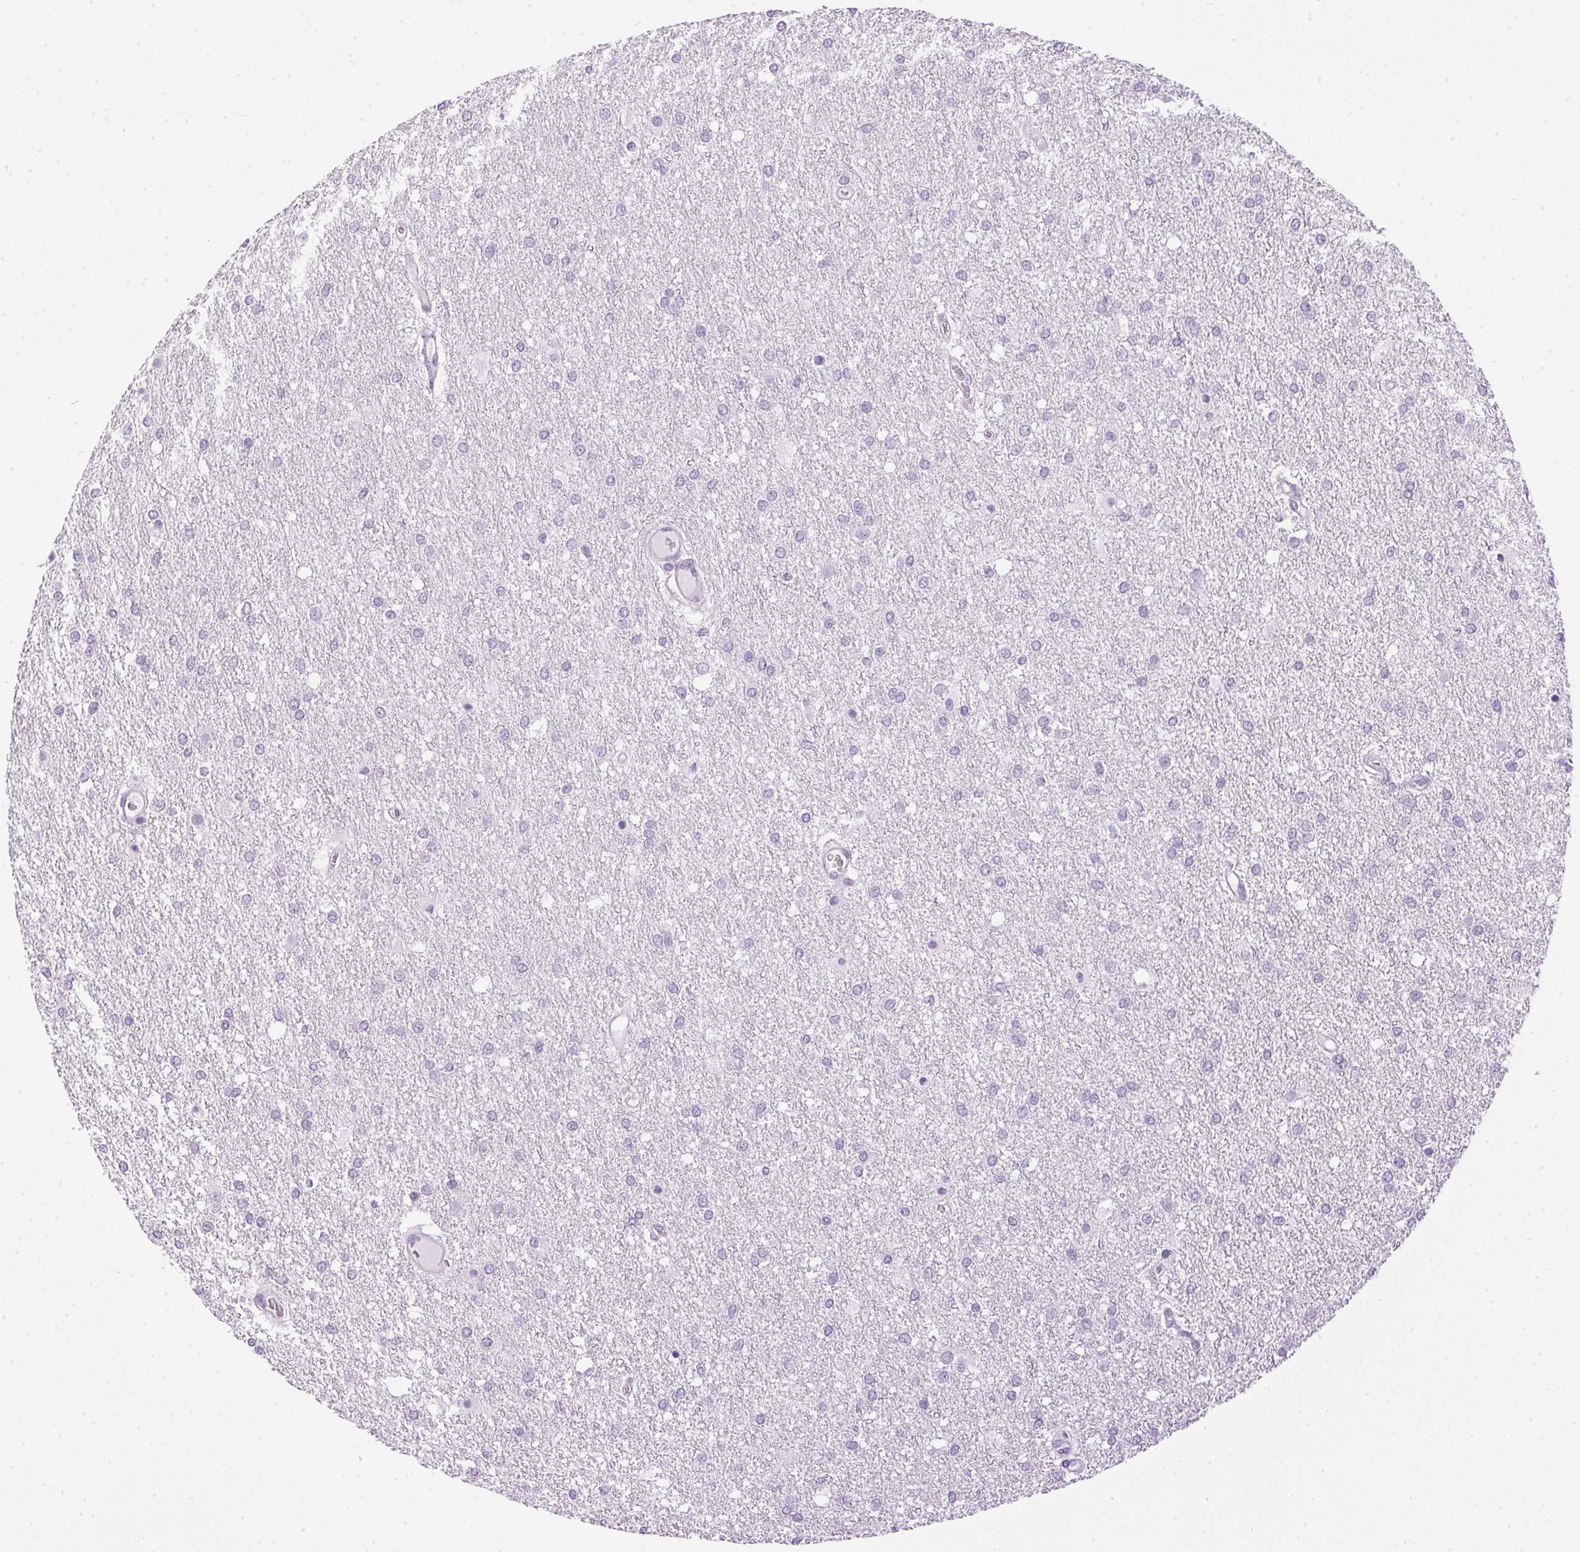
{"staining": {"intensity": "negative", "quantity": "none", "location": "none"}, "tissue": "glioma", "cell_type": "Tumor cells", "image_type": "cancer", "snomed": [{"axis": "morphology", "description": "Glioma, malignant, High grade"}, {"axis": "topography", "description": "Brain"}], "caption": "This is a micrograph of immunohistochemistry staining of malignant glioma (high-grade), which shows no positivity in tumor cells.", "gene": "SP7", "patient": {"sex": "female", "age": 61}}